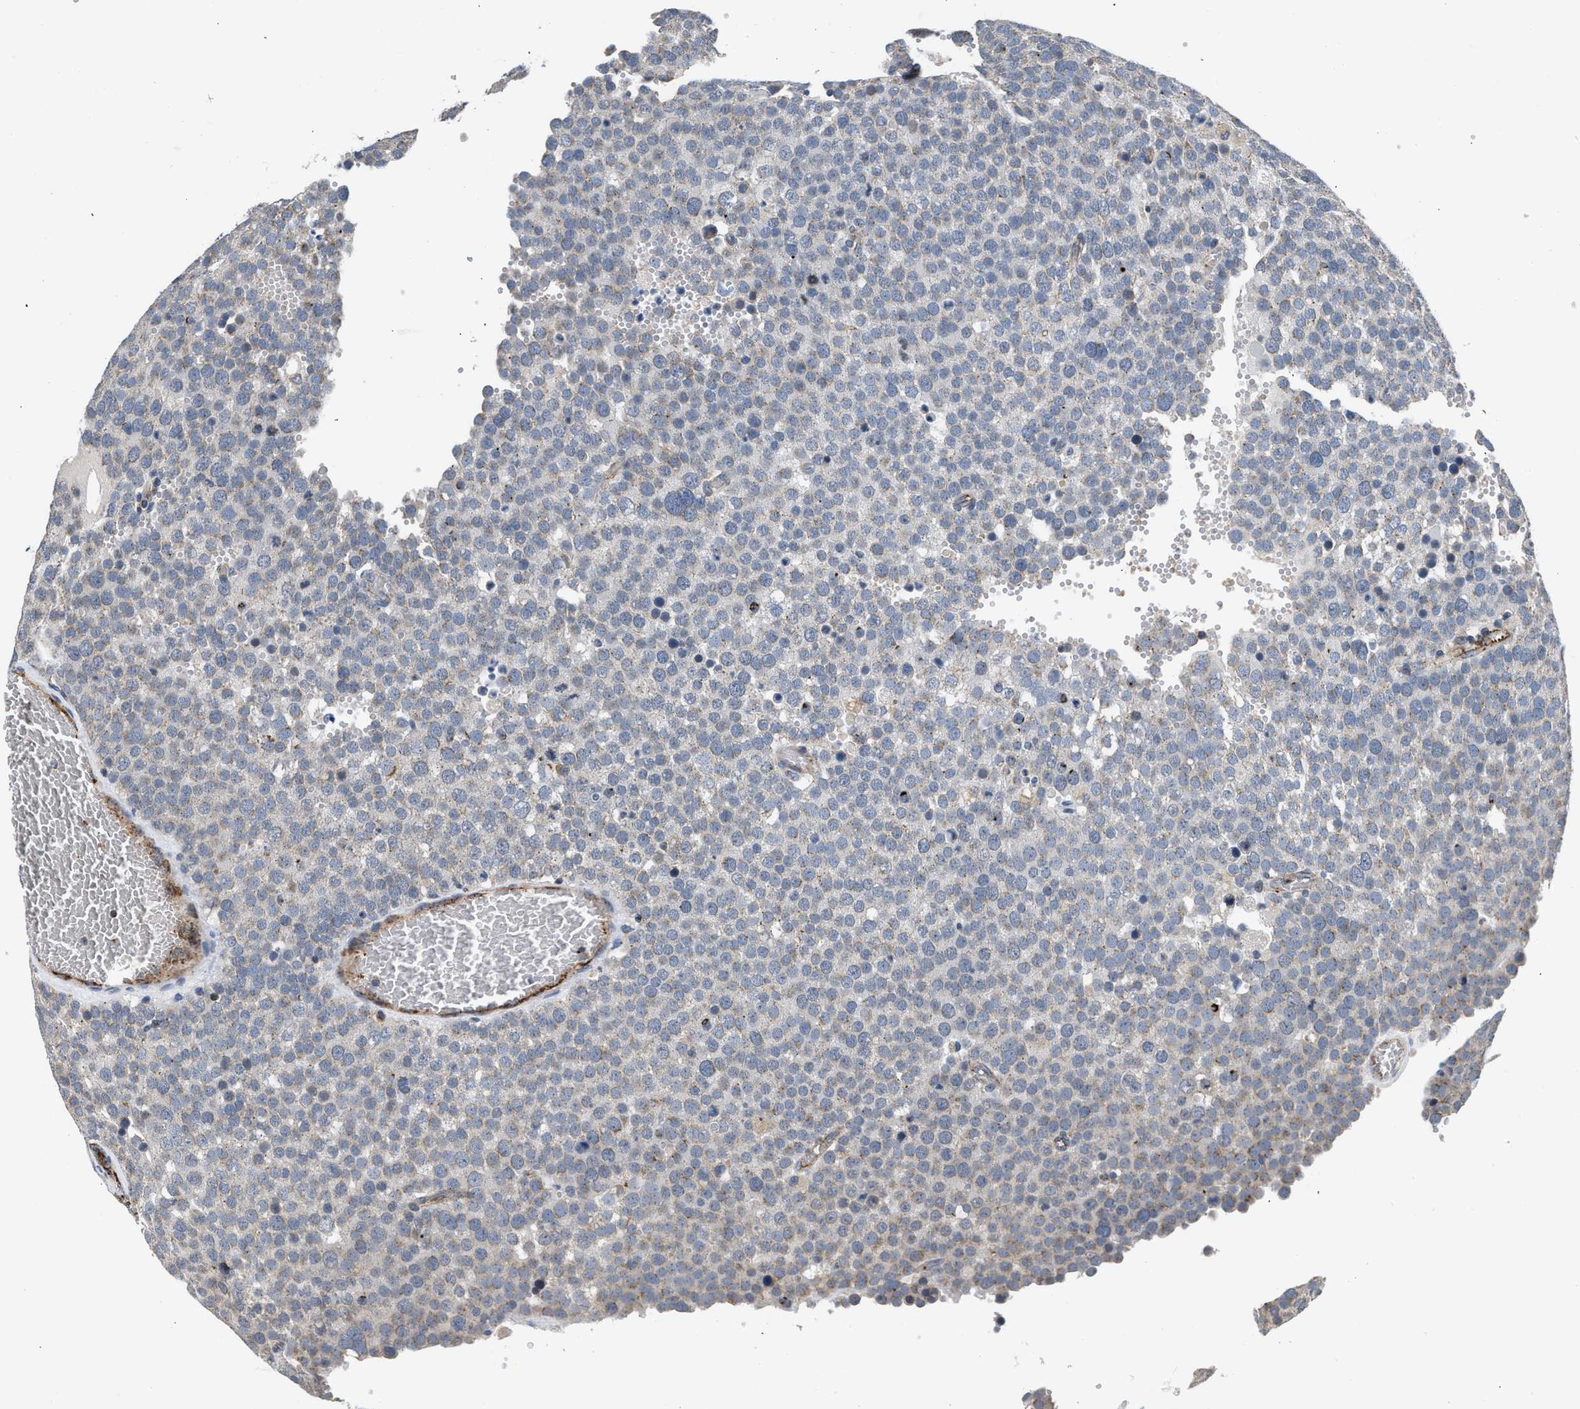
{"staining": {"intensity": "weak", "quantity": "<25%", "location": "cytoplasmic/membranous"}, "tissue": "testis cancer", "cell_type": "Tumor cells", "image_type": "cancer", "snomed": [{"axis": "morphology", "description": "Seminoma, NOS"}, {"axis": "topography", "description": "Testis"}], "caption": "Image shows no protein expression in tumor cells of testis cancer (seminoma) tissue.", "gene": "PIM1", "patient": {"sex": "male", "age": 71}}